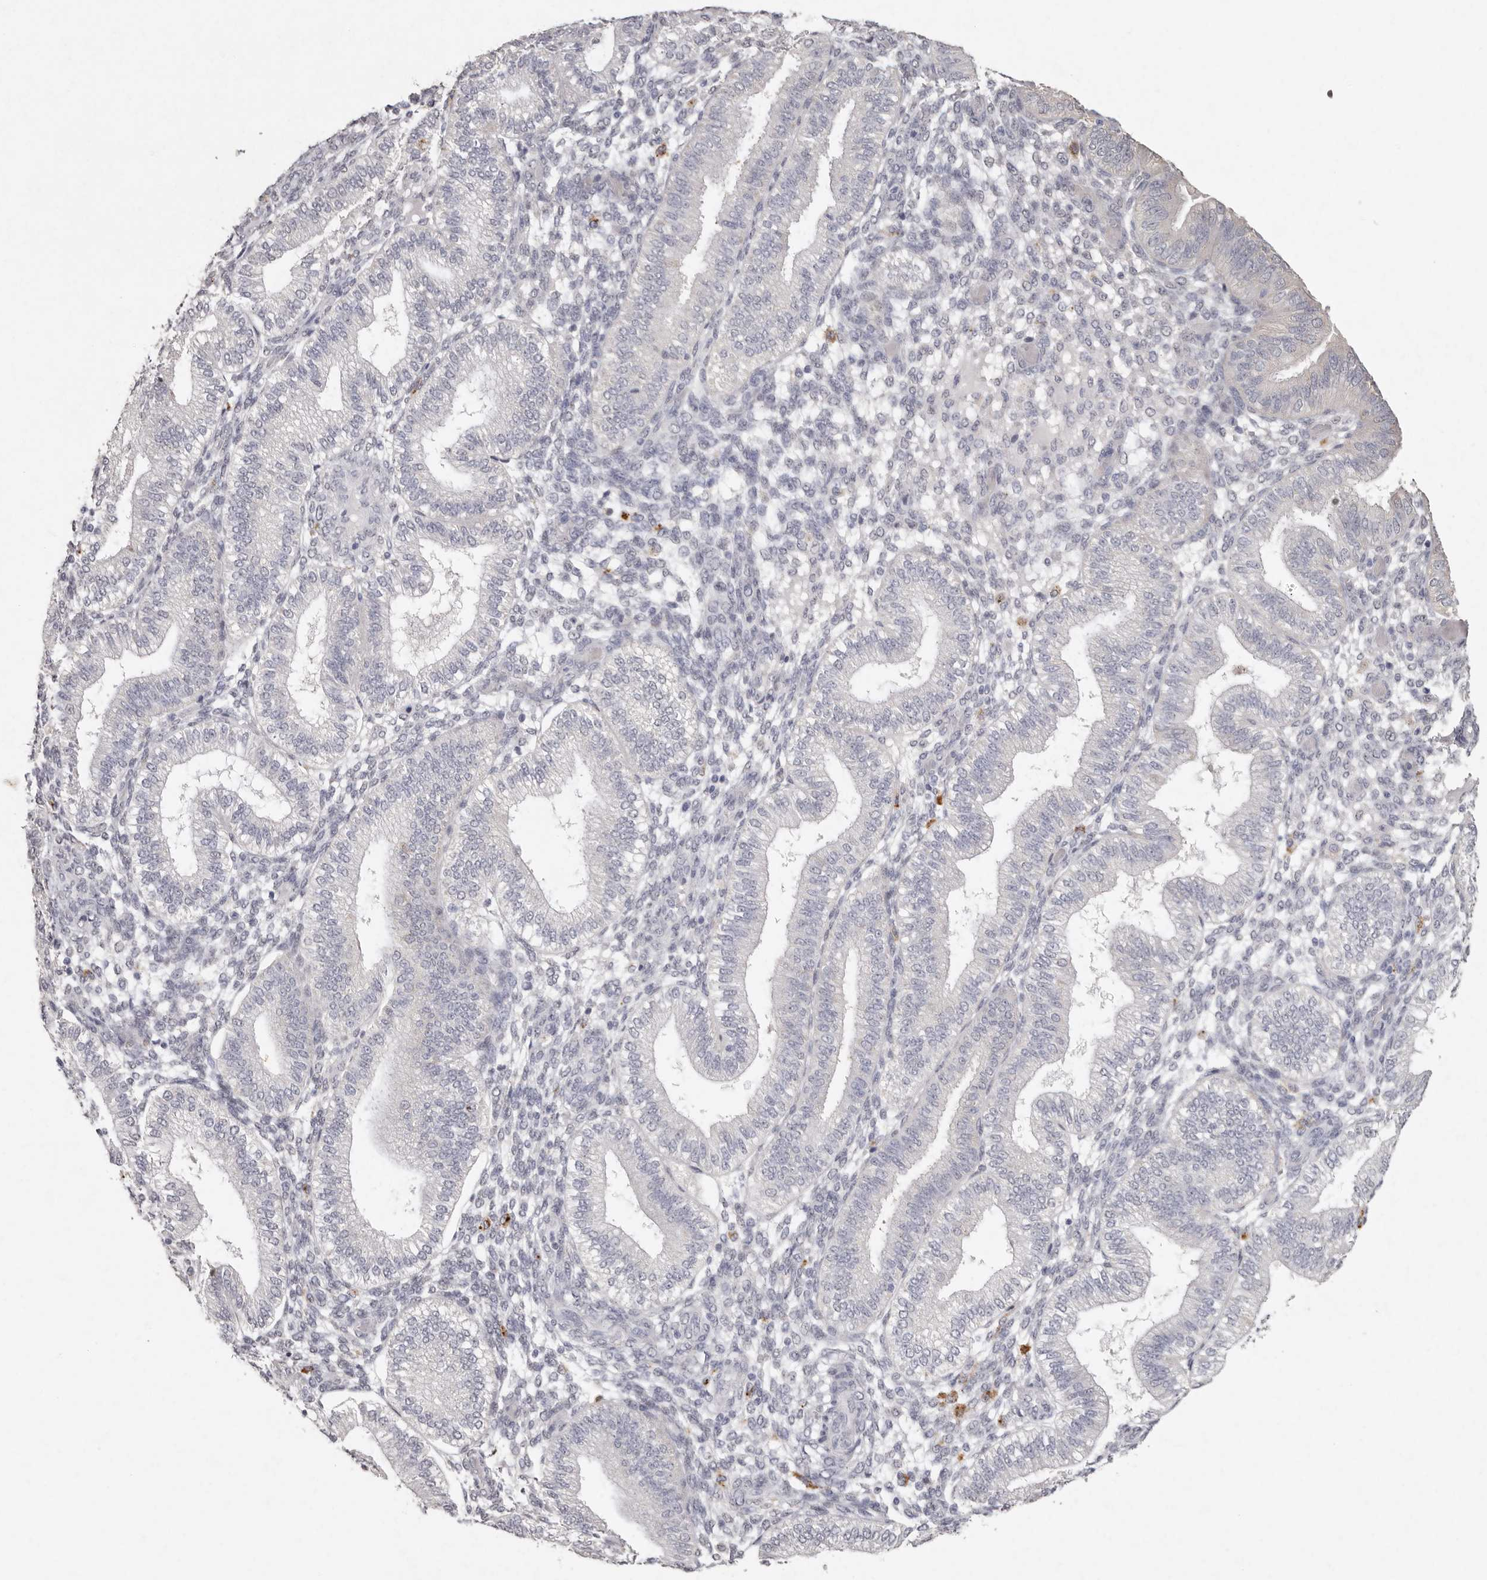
{"staining": {"intensity": "negative", "quantity": "none", "location": "none"}, "tissue": "endometrium", "cell_type": "Cells in endometrial stroma", "image_type": "normal", "snomed": [{"axis": "morphology", "description": "Normal tissue, NOS"}, {"axis": "topography", "description": "Endometrium"}], "caption": "Immunohistochemistry (IHC) image of benign endometrium: endometrium stained with DAB (3,3'-diaminobenzidine) displays no significant protein positivity in cells in endometrial stroma. (DAB (3,3'-diaminobenzidine) immunohistochemistry, high magnification).", "gene": "FAM185A", "patient": {"sex": "female", "age": 39}}